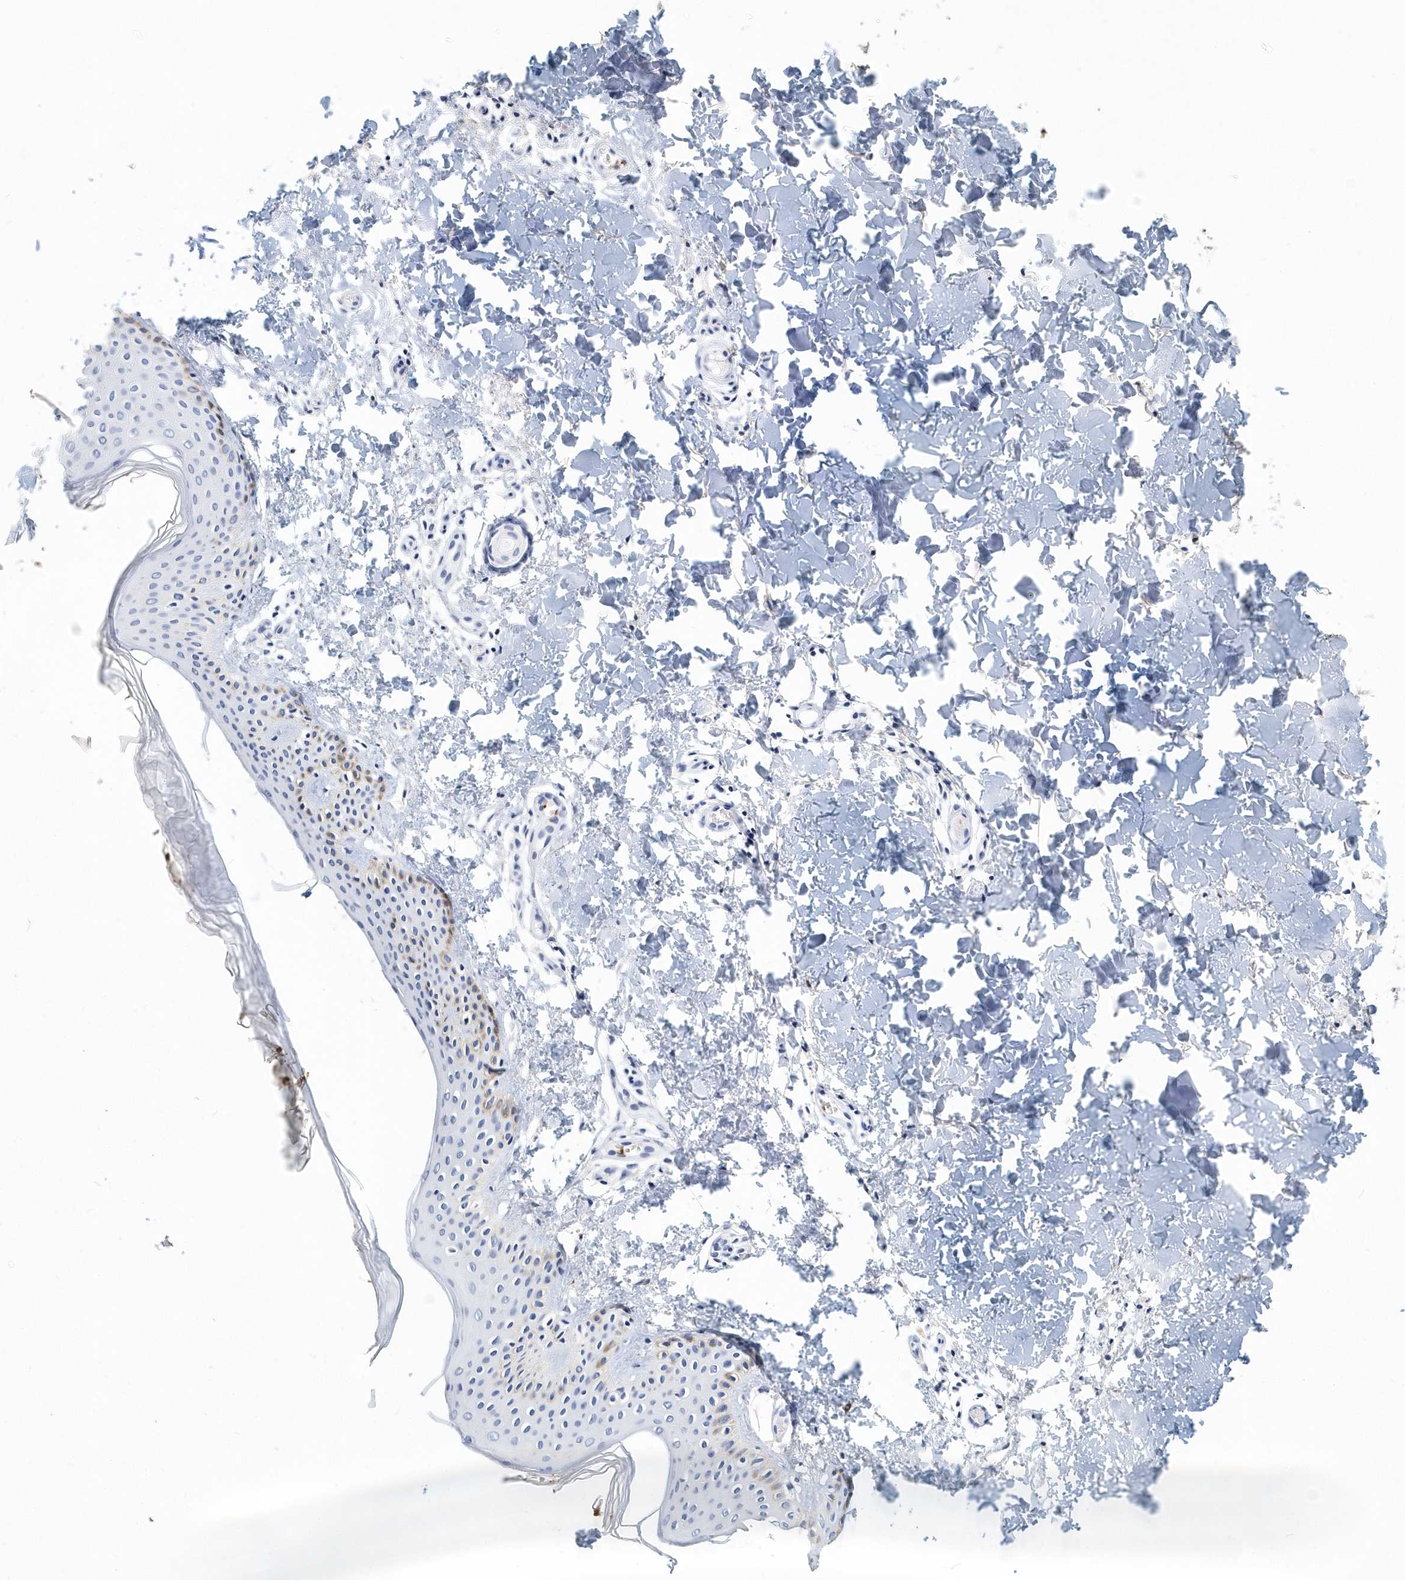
{"staining": {"intensity": "negative", "quantity": "none", "location": "none"}, "tissue": "skin", "cell_type": "Fibroblasts", "image_type": "normal", "snomed": [{"axis": "morphology", "description": "Normal tissue, NOS"}, {"axis": "topography", "description": "Skin"}], "caption": "A photomicrograph of human skin is negative for staining in fibroblasts.", "gene": "ITGA2B", "patient": {"sex": "male", "age": 36}}